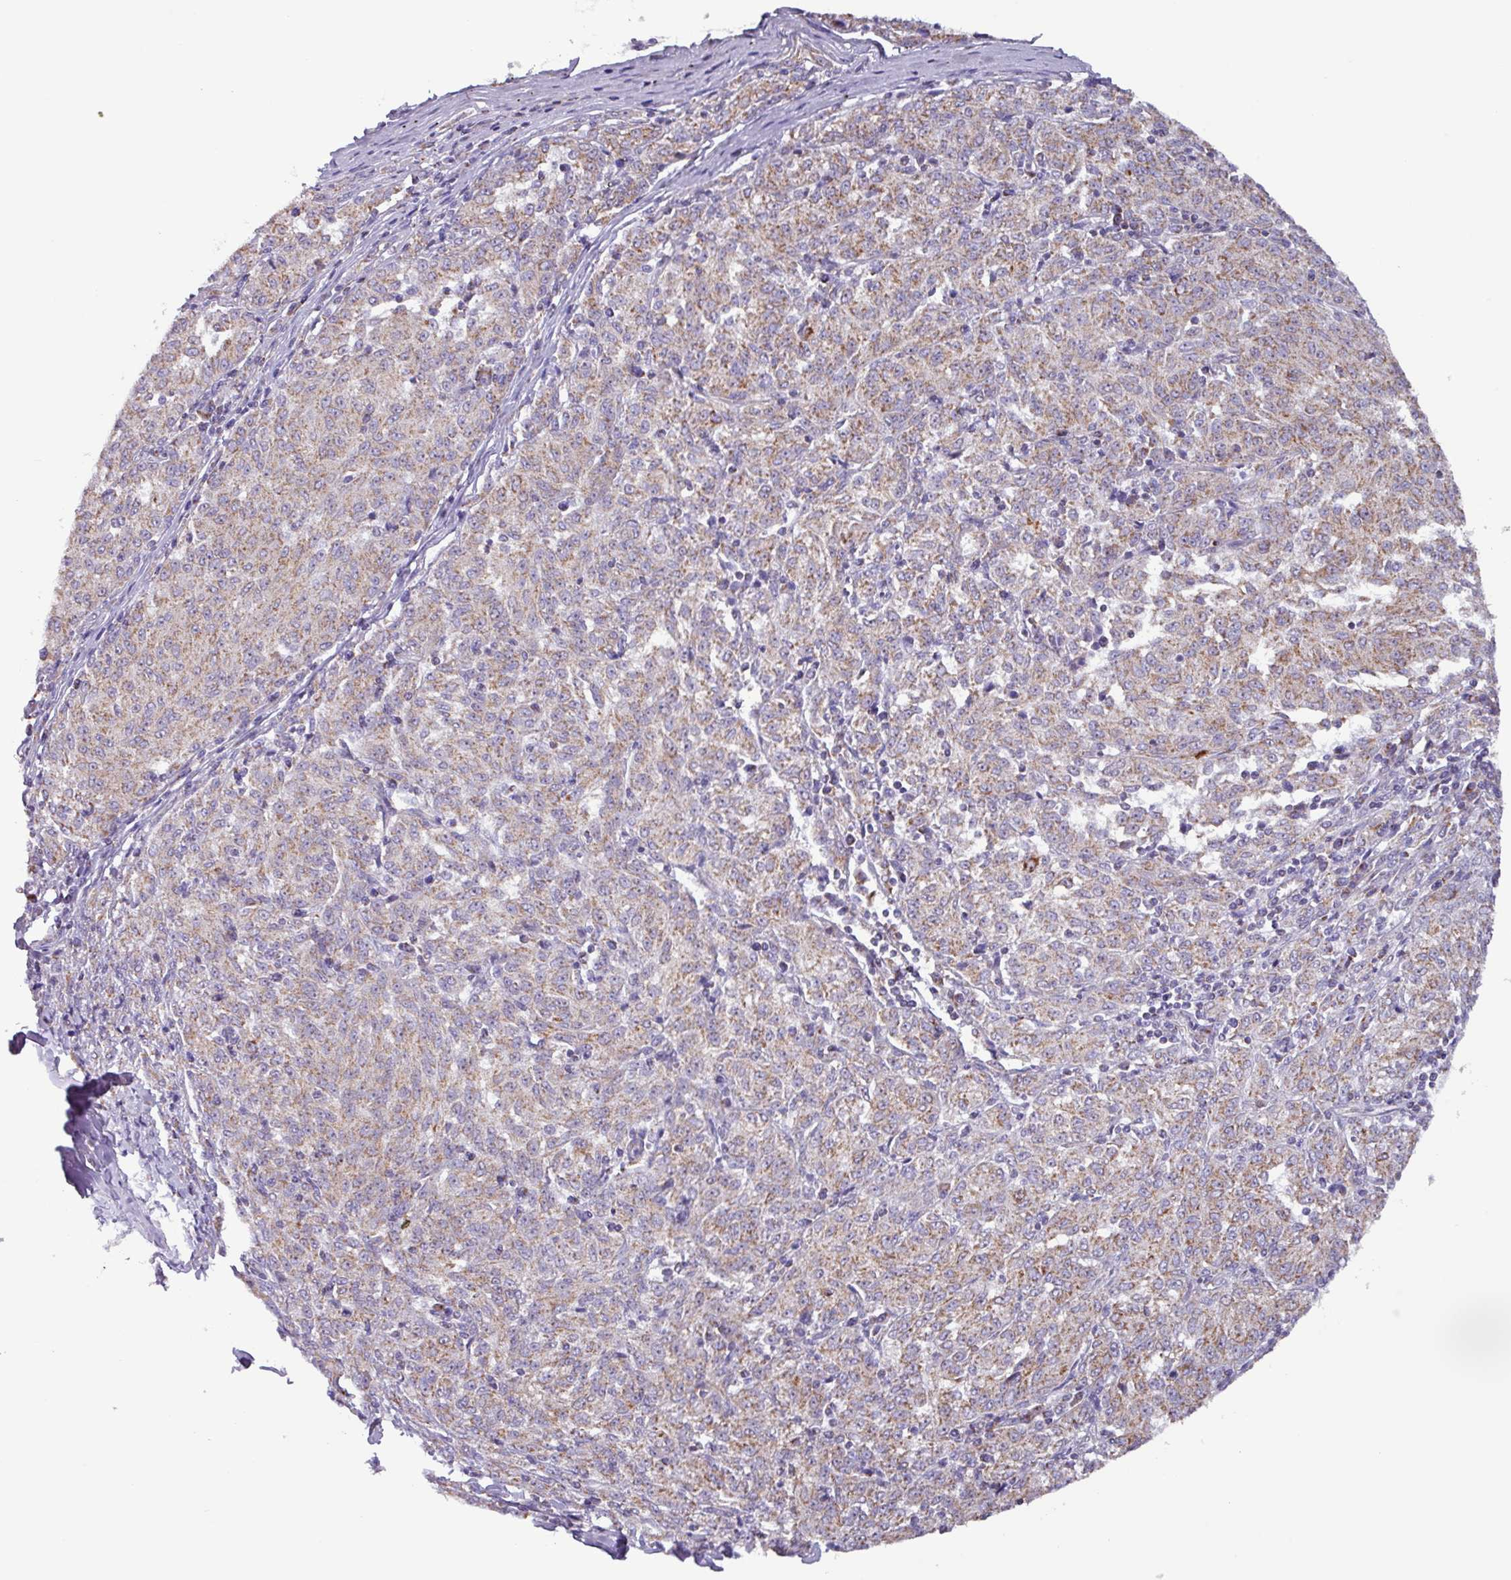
{"staining": {"intensity": "weak", "quantity": ">75%", "location": "cytoplasmic/membranous"}, "tissue": "melanoma", "cell_type": "Tumor cells", "image_type": "cancer", "snomed": [{"axis": "morphology", "description": "Malignant melanoma, NOS"}, {"axis": "topography", "description": "Skin"}], "caption": "Malignant melanoma stained with immunohistochemistry shows weak cytoplasmic/membranous positivity in about >75% of tumor cells. Immunohistochemistry (ihc) stains the protein of interest in brown and the nuclei are stained blue.", "gene": "MT-ND4", "patient": {"sex": "female", "age": 72}}